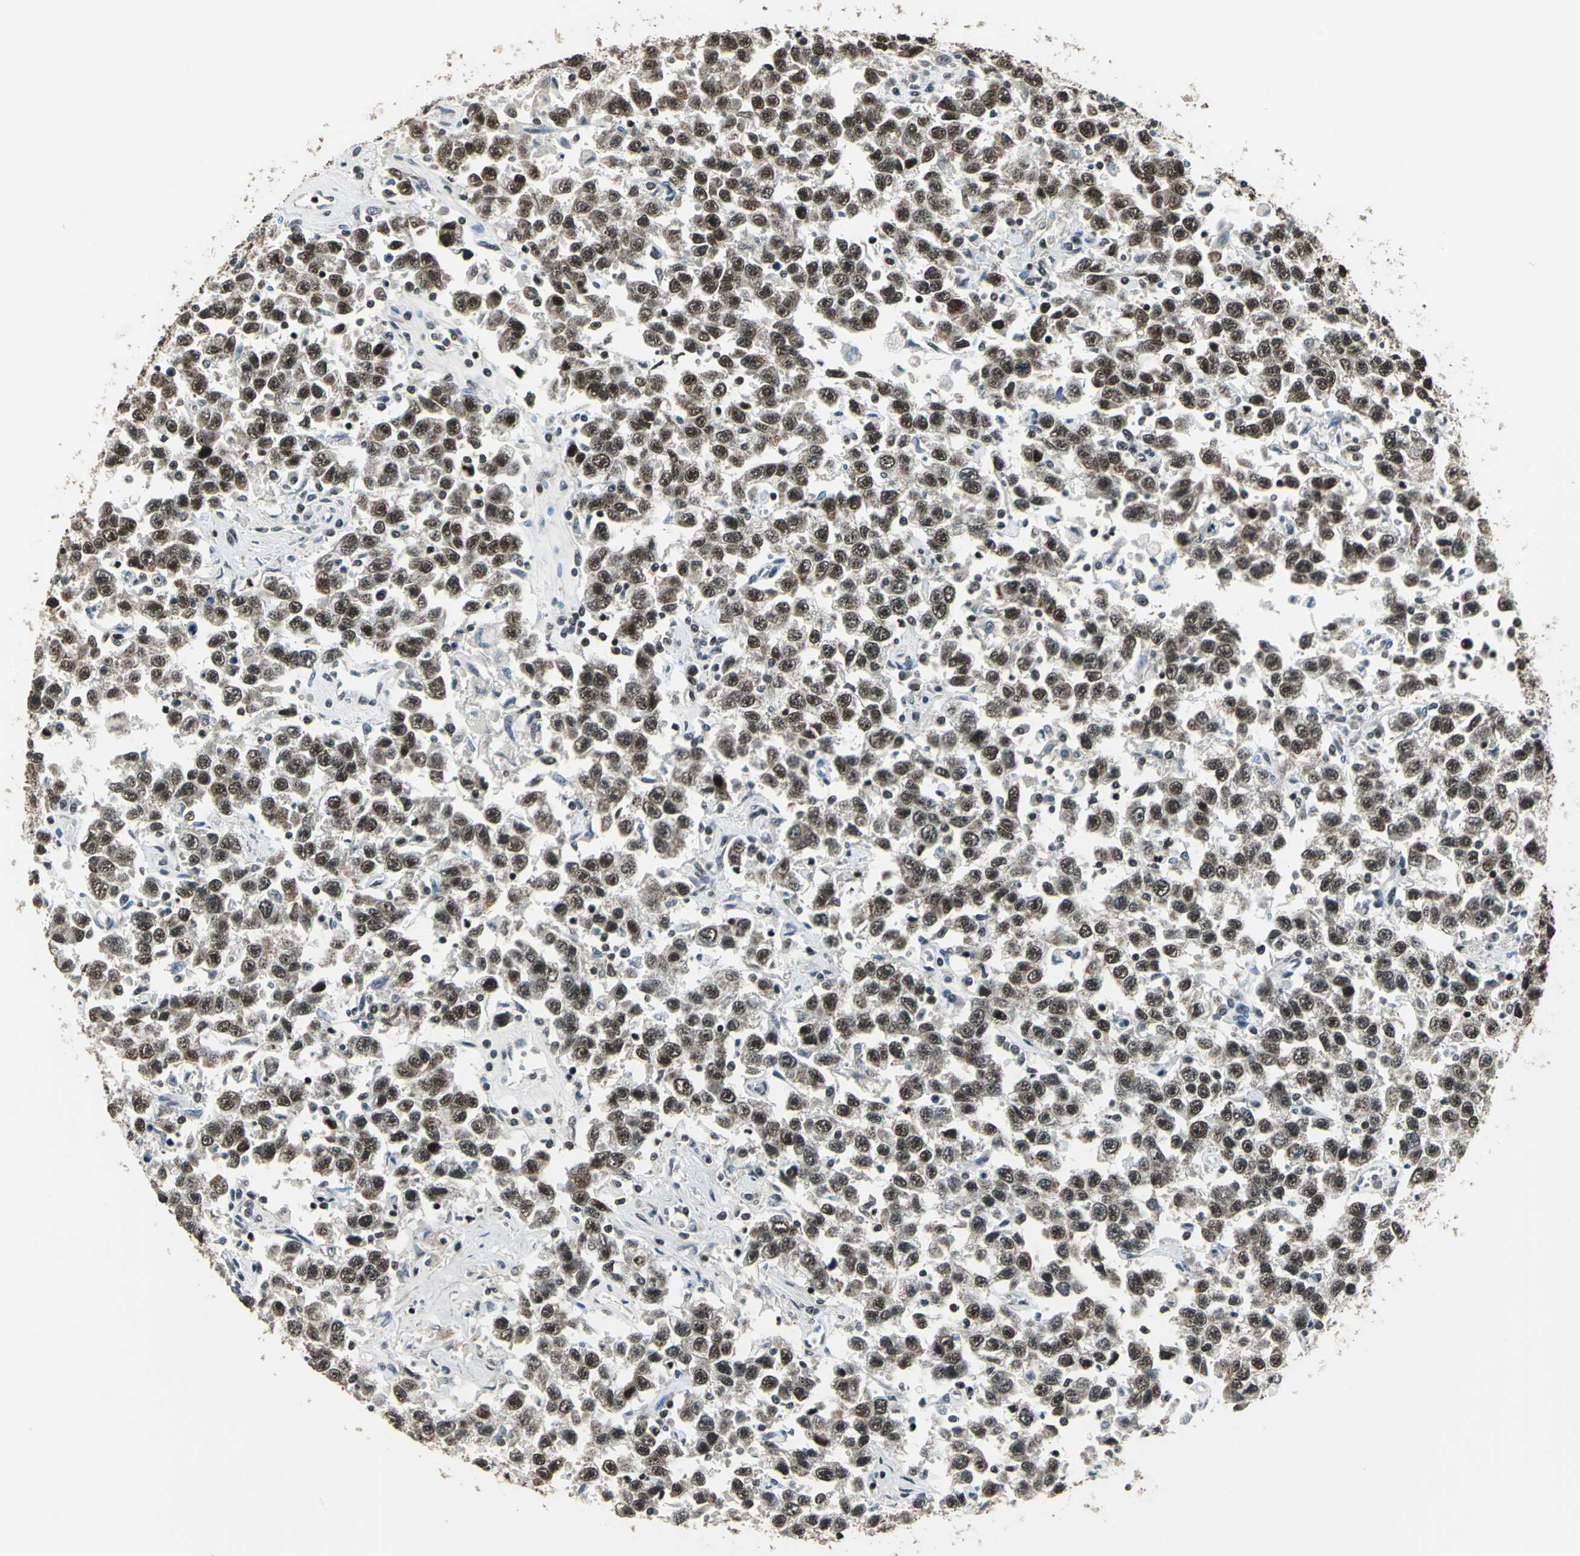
{"staining": {"intensity": "moderate", "quantity": ">75%", "location": "nuclear"}, "tissue": "testis cancer", "cell_type": "Tumor cells", "image_type": "cancer", "snomed": [{"axis": "morphology", "description": "Seminoma, NOS"}, {"axis": "topography", "description": "Testis"}], "caption": "Brown immunohistochemical staining in human testis cancer (seminoma) shows moderate nuclear positivity in about >75% of tumor cells. The staining was performed using DAB, with brown indicating positive protein expression. Nuclei are stained blue with hematoxylin.", "gene": "BCLAF1", "patient": {"sex": "male", "age": 41}}